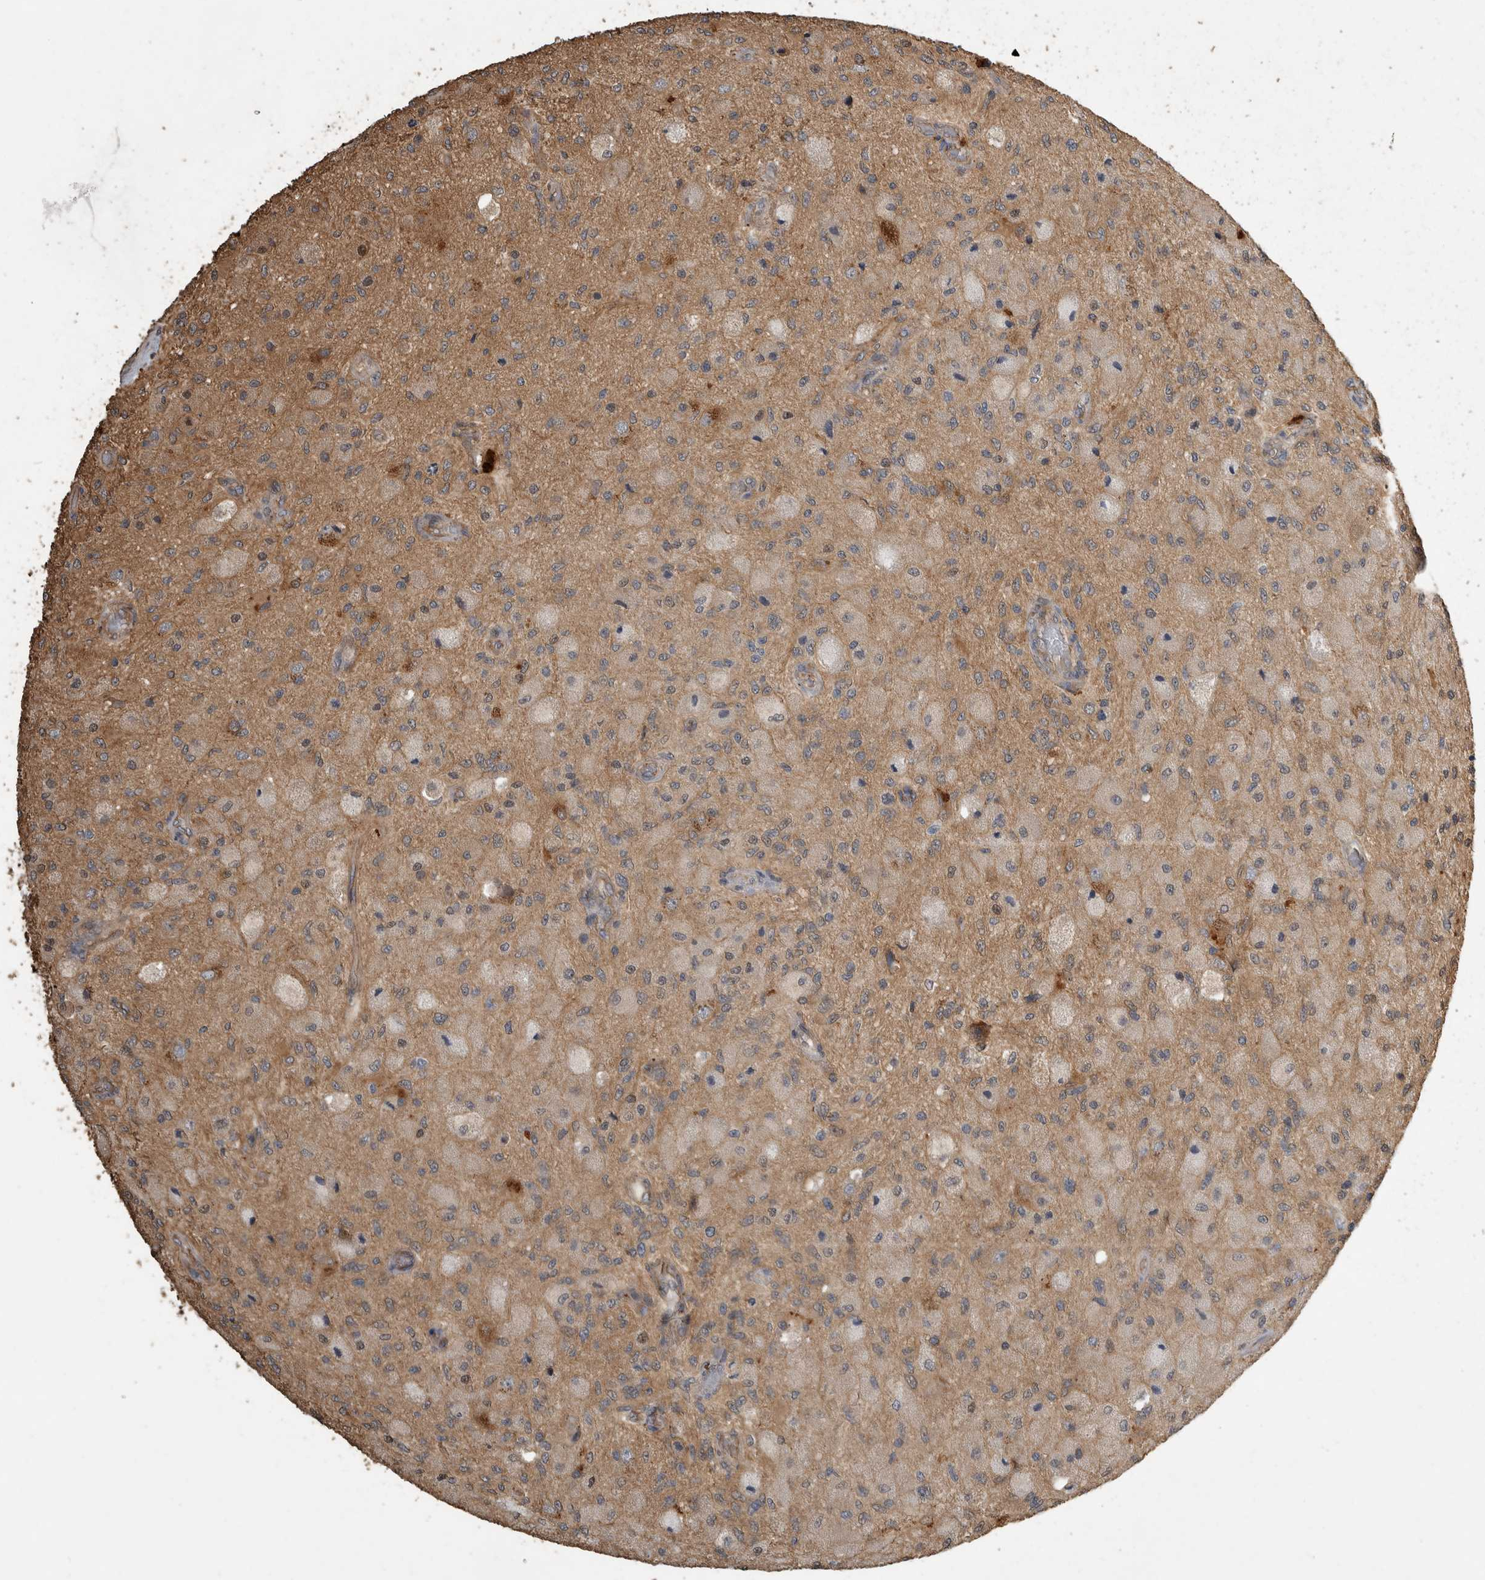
{"staining": {"intensity": "weak", "quantity": "<25%", "location": "cytoplasmic/membranous"}, "tissue": "glioma", "cell_type": "Tumor cells", "image_type": "cancer", "snomed": [{"axis": "morphology", "description": "Normal tissue, NOS"}, {"axis": "morphology", "description": "Glioma, malignant, High grade"}, {"axis": "topography", "description": "Cerebral cortex"}], "caption": "Tumor cells show no significant positivity in glioma. The staining was performed using DAB to visualize the protein expression in brown, while the nuclei were stained in blue with hematoxylin (Magnification: 20x).", "gene": "RHPN1", "patient": {"sex": "male", "age": 77}}